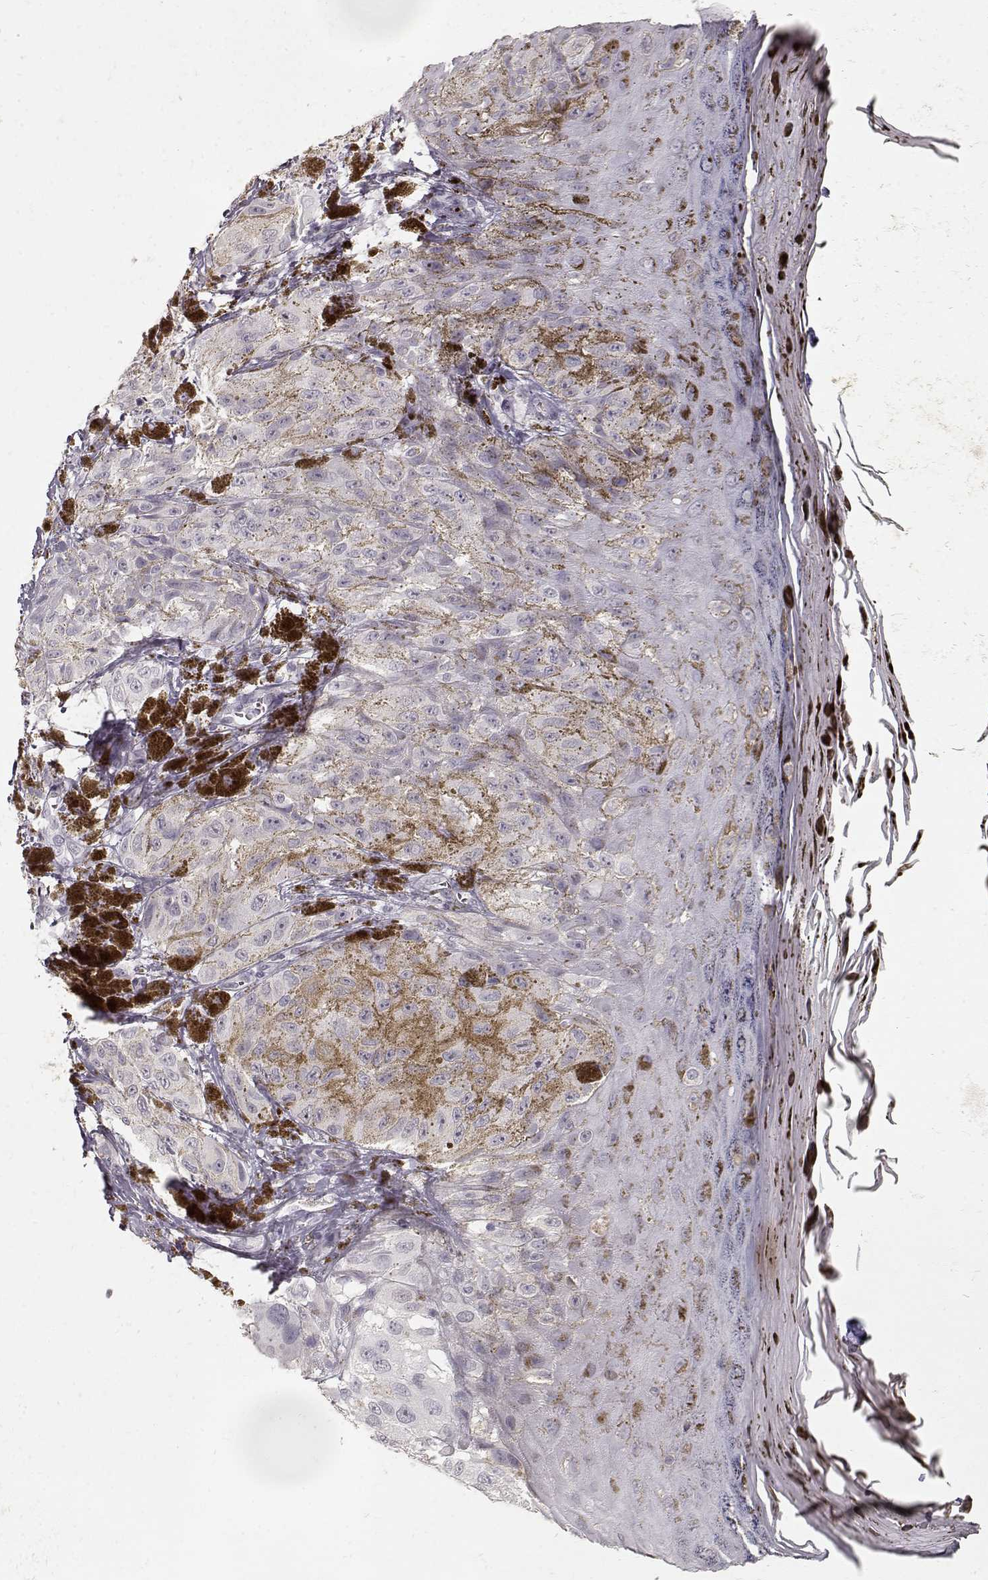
{"staining": {"intensity": "negative", "quantity": "none", "location": "none"}, "tissue": "melanoma", "cell_type": "Tumor cells", "image_type": "cancer", "snomed": [{"axis": "morphology", "description": "Malignant melanoma, NOS"}, {"axis": "topography", "description": "Skin"}], "caption": "Human melanoma stained for a protein using immunohistochemistry (IHC) displays no positivity in tumor cells.", "gene": "TPH2", "patient": {"sex": "male", "age": 36}}